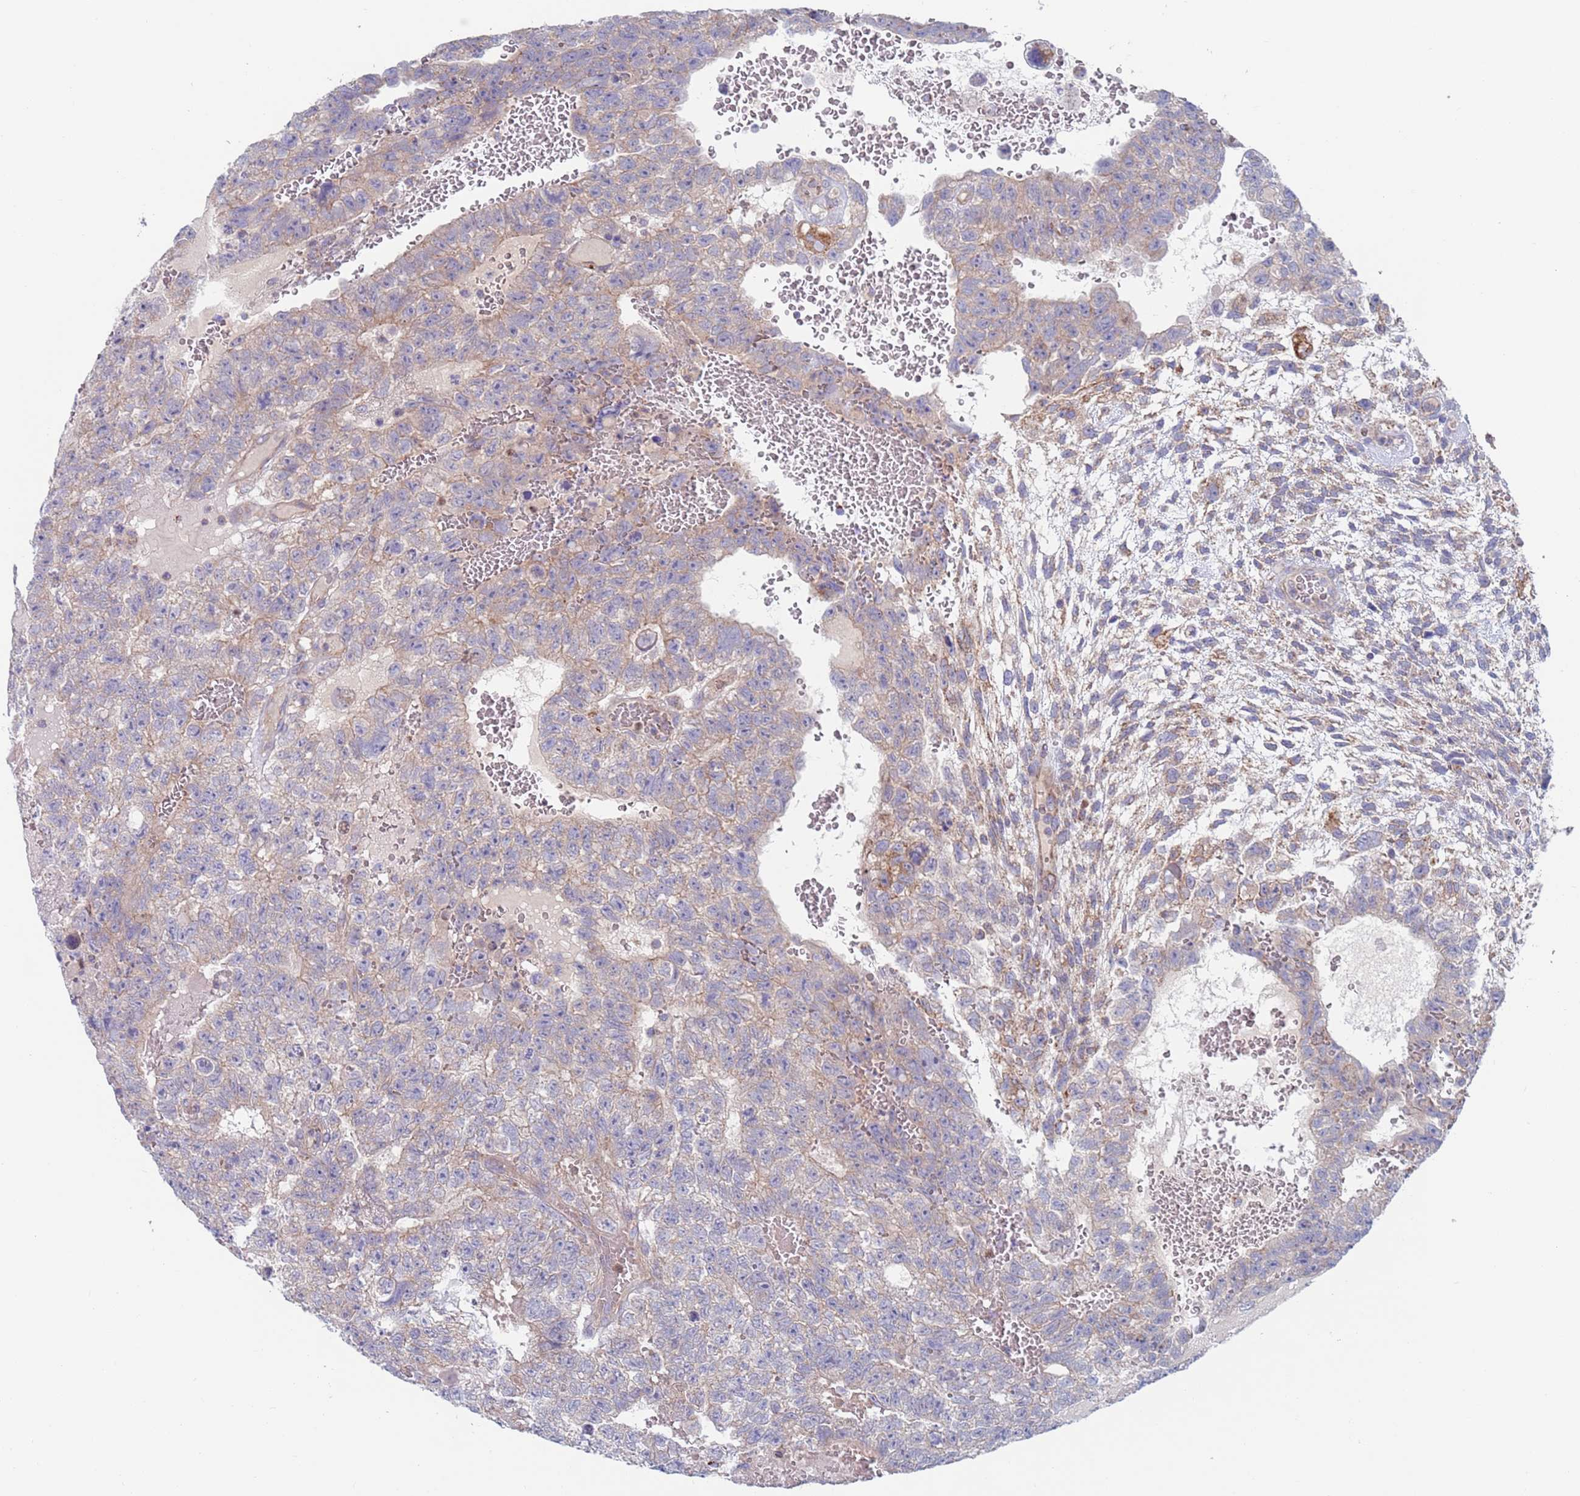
{"staining": {"intensity": "negative", "quantity": "none", "location": "none"}, "tissue": "testis cancer", "cell_type": "Tumor cells", "image_type": "cancer", "snomed": [{"axis": "morphology", "description": "Carcinoma, Embryonal, NOS"}, {"axis": "topography", "description": "Testis"}], "caption": "High magnification brightfield microscopy of testis cancer (embryonal carcinoma) stained with DAB (3,3'-diaminobenzidine) (brown) and counterstained with hematoxylin (blue): tumor cells show no significant staining.", "gene": "CHCHD6", "patient": {"sex": "male", "age": 26}}